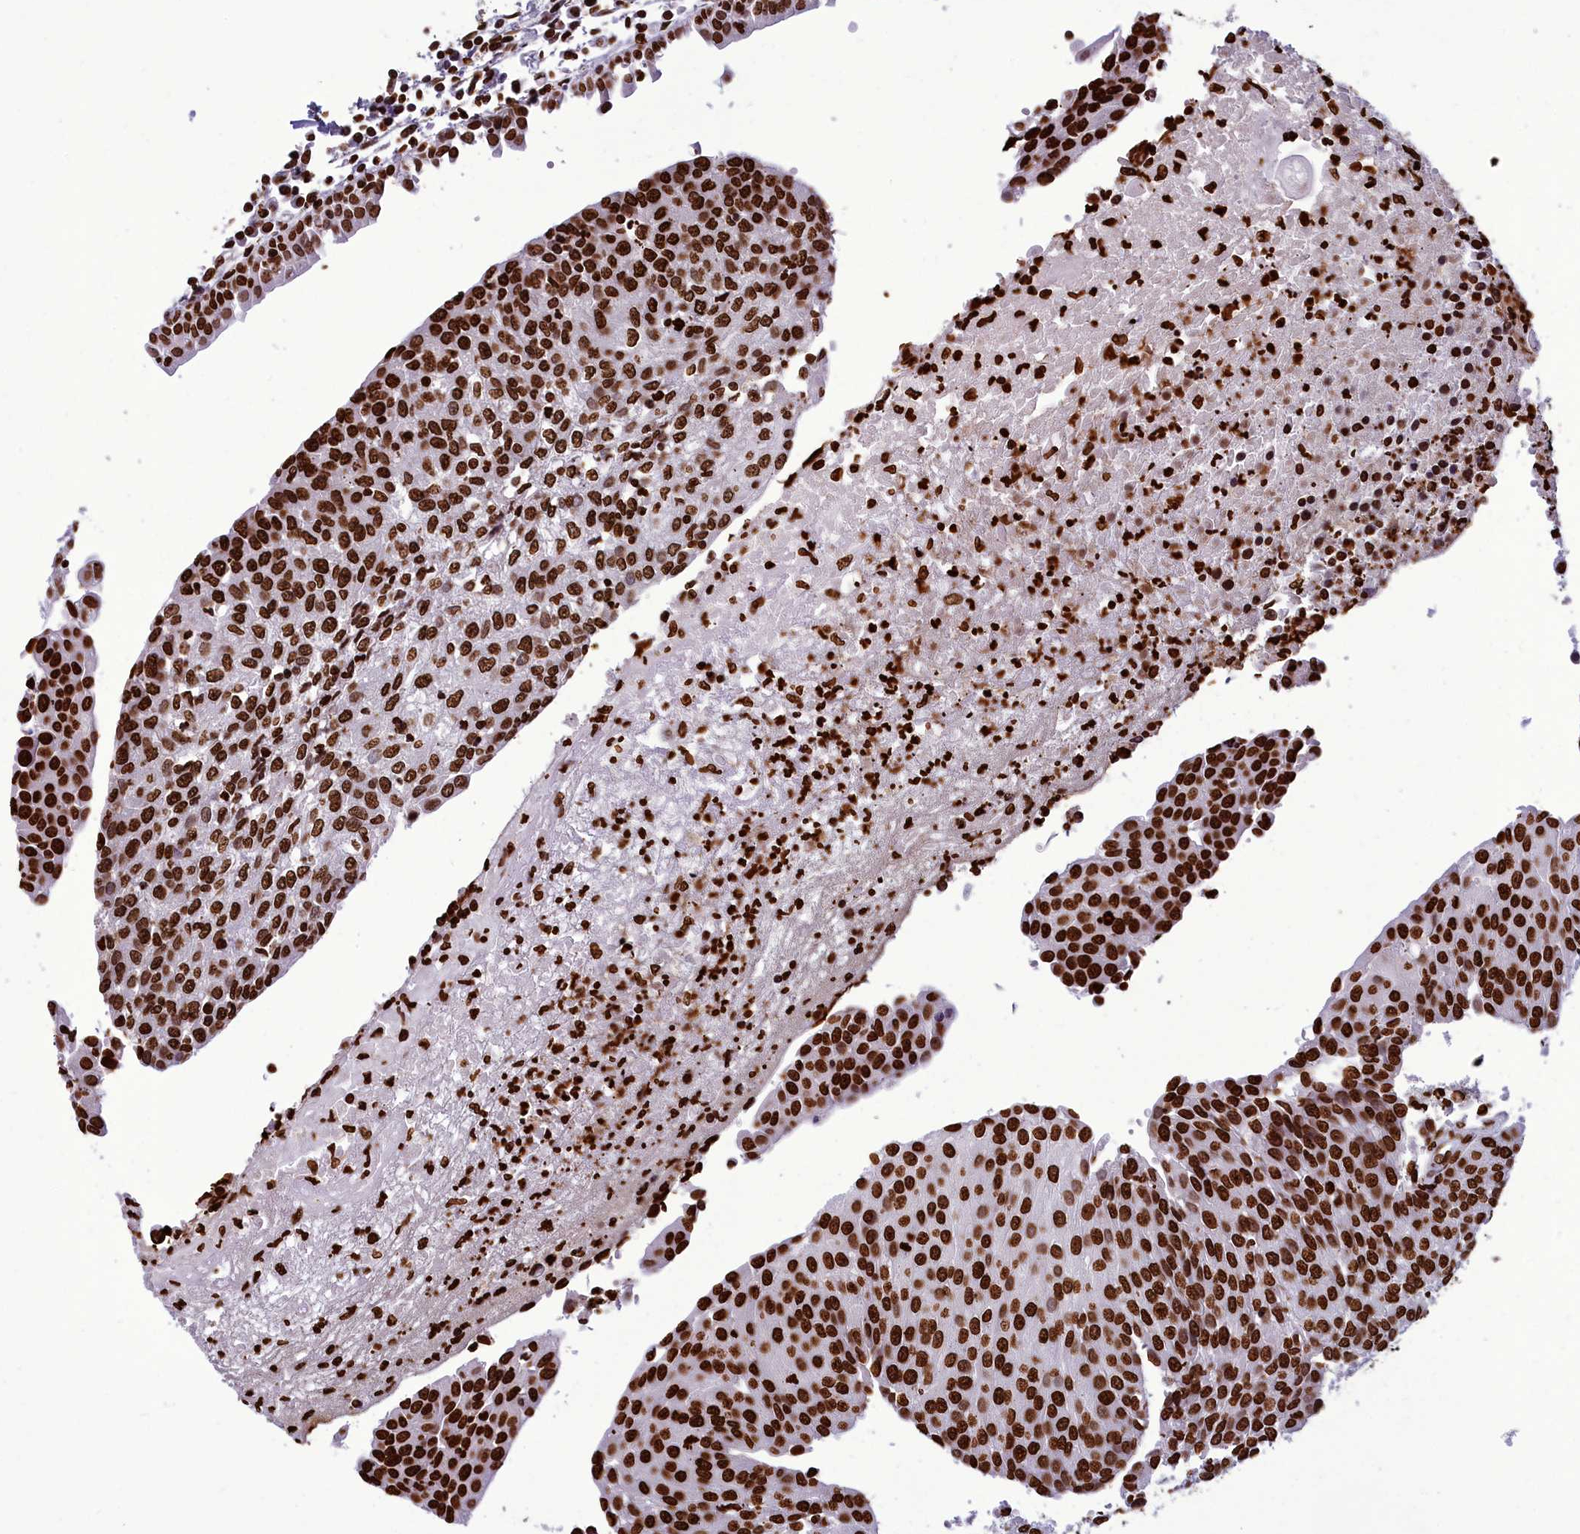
{"staining": {"intensity": "strong", "quantity": ">75%", "location": "nuclear"}, "tissue": "urothelial cancer", "cell_type": "Tumor cells", "image_type": "cancer", "snomed": [{"axis": "morphology", "description": "Urothelial carcinoma, High grade"}, {"axis": "topography", "description": "Urinary bladder"}], "caption": "Immunohistochemical staining of human urothelial cancer demonstrates high levels of strong nuclear protein expression in approximately >75% of tumor cells.", "gene": "AKAP17A", "patient": {"sex": "female", "age": 85}}